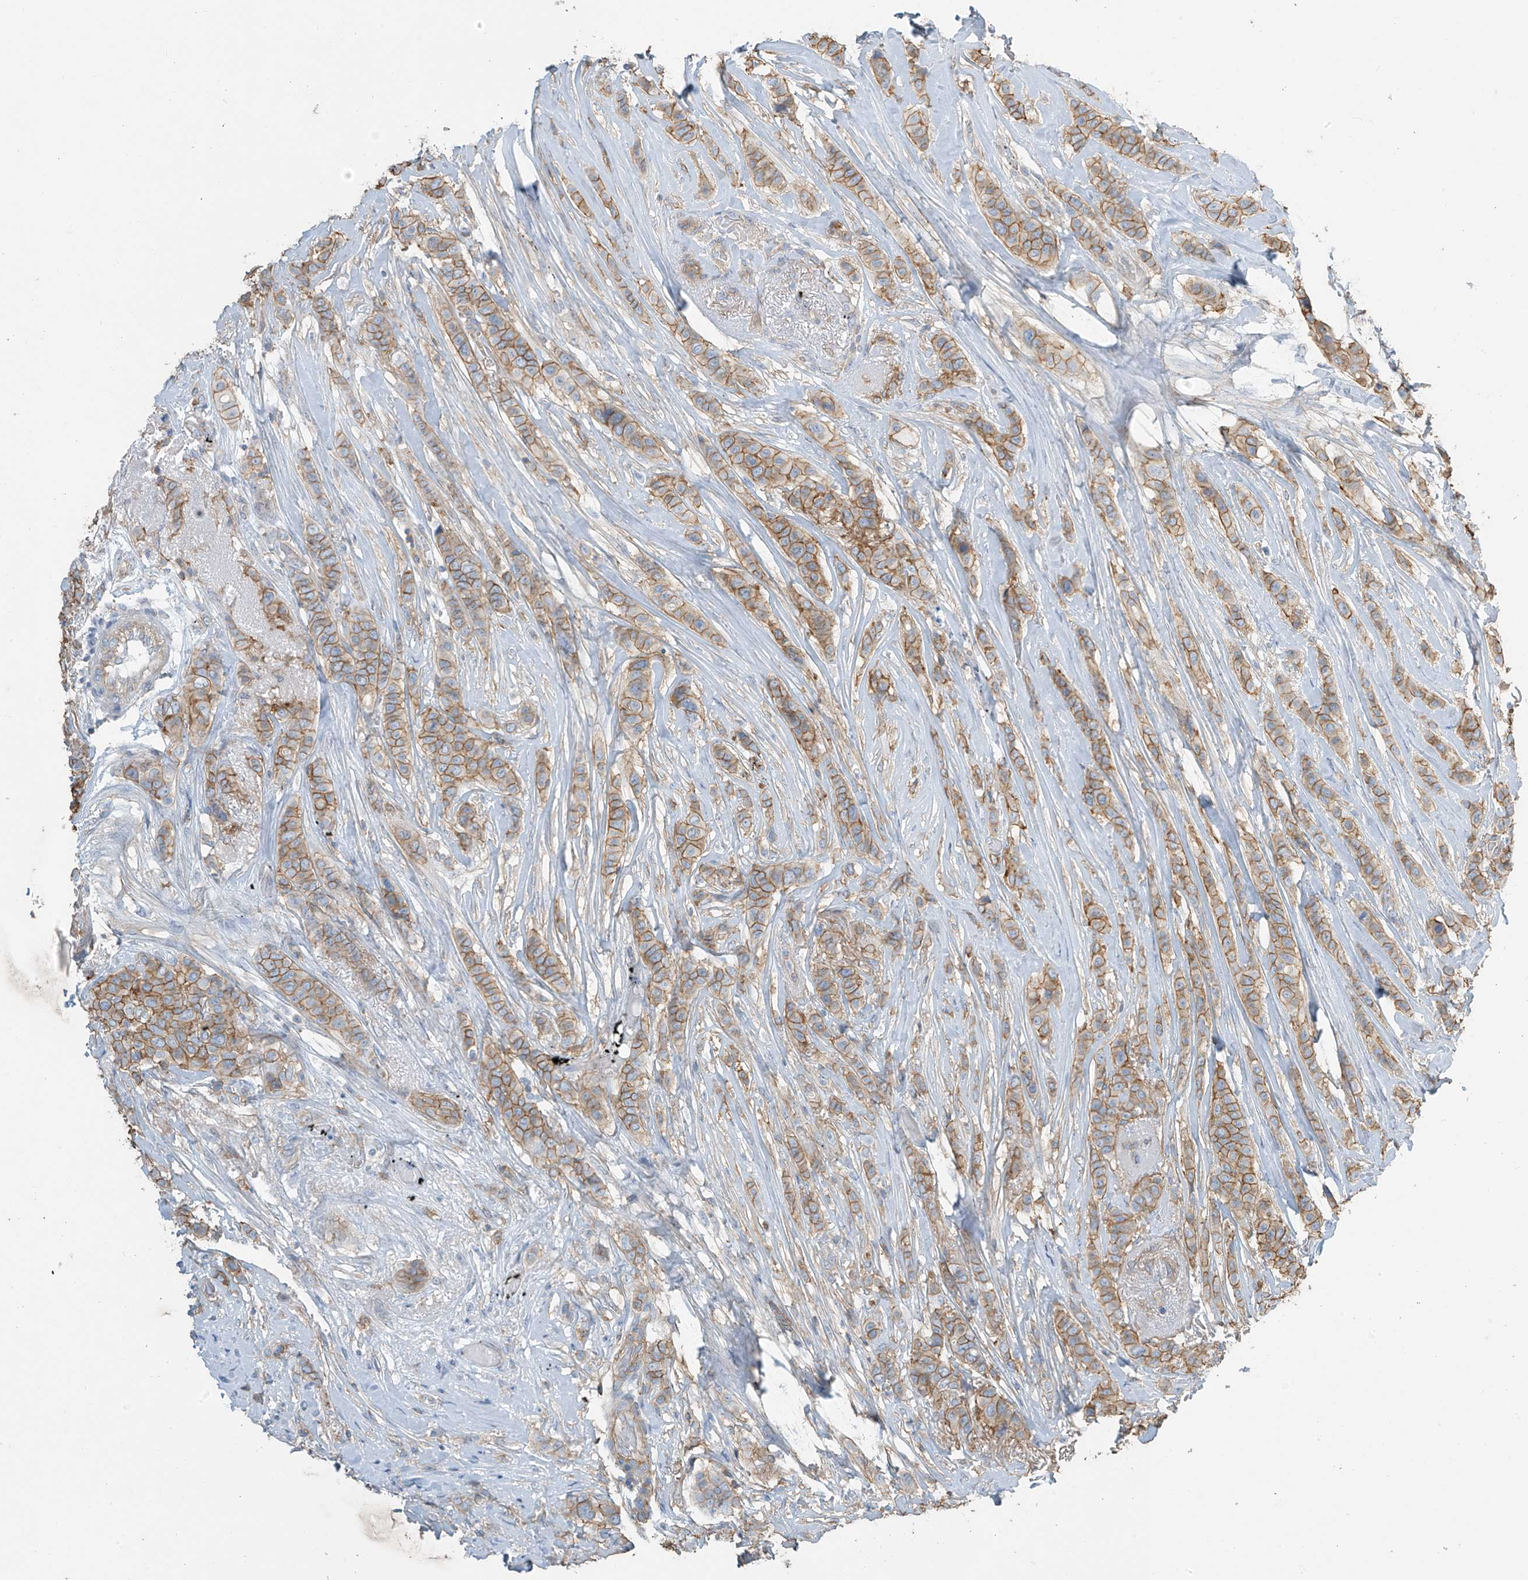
{"staining": {"intensity": "moderate", "quantity": ">75%", "location": "cytoplasmic/membranous"}, "tissue": "breast cancer", "cell_type": "Tumor cells", "image_type": "cancer", "snomed": [{"axis": "morphology", "description": "Lobular carcinoma"}, {"axis": "topography", "description": "Breast"}], "caption": "Immunohistochemistry staining of breast cancer (lobular carcinoma), which shows medium levels of moderate cytoplasmic/membranous staining in approximately >75% of tumor cells indicating moderate cytoplasmic/membranous protein staining. The staining was performed using DAB (3,3'-diaminobenzidine) (brown) for protein detection and nuclei were counterstained in hematoxylin (blue).", "gene": "ZNF846", "patient": {"sex": "female", "age": 51}}